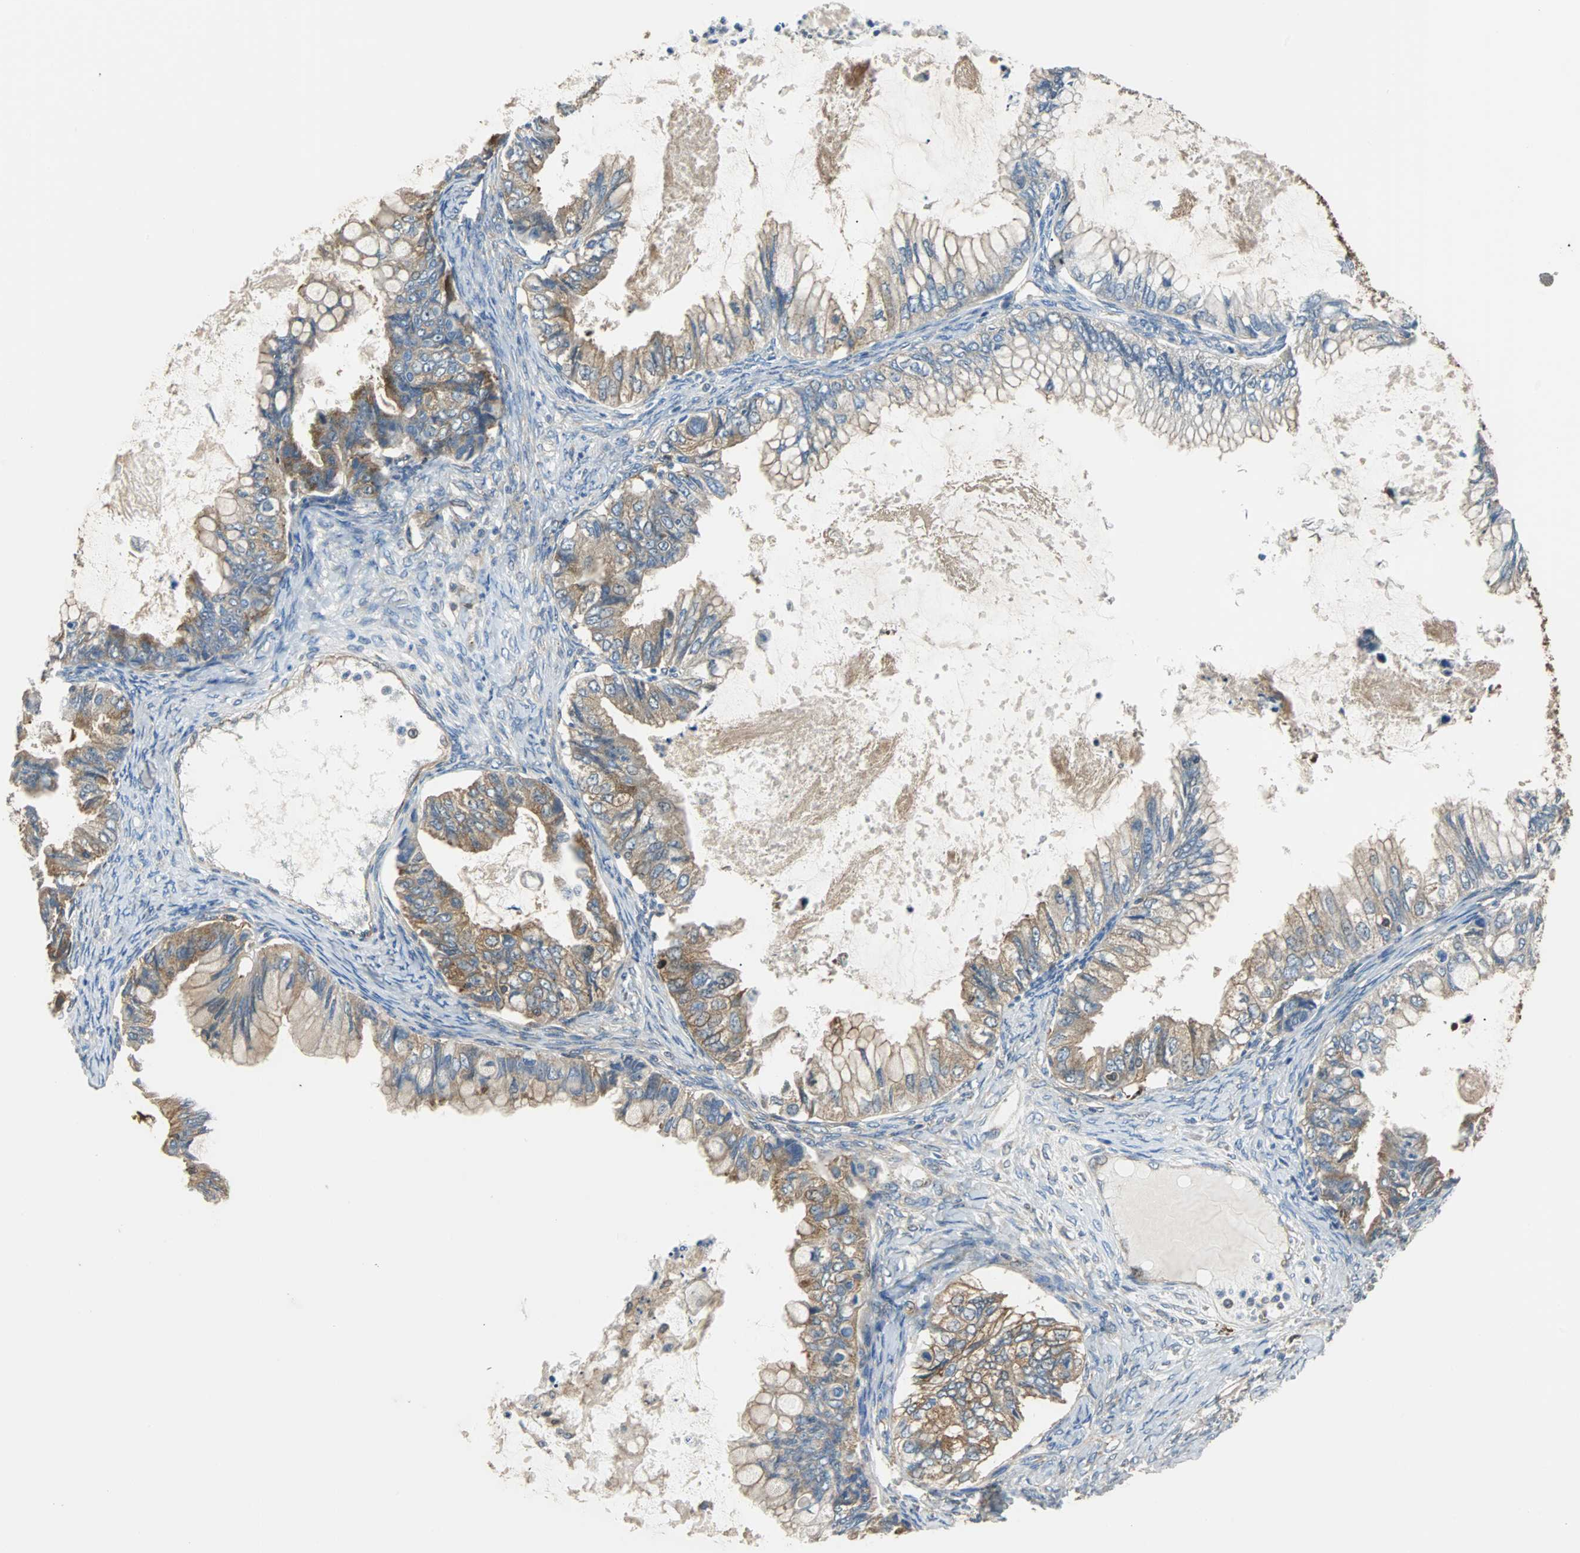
{"staining": {"intensity": "weak", "quantity": ">75%", "location": "cytoplasmic/membranous"}, "tissue": "ovarian cancer", "cell_type": "Tumor cells", "image_type": "cancer", "snomed": [{"axis": "morphology", "description": "Cystadenocarcinoma, mucinous, NOS"}, {"axis": "topography", "description": "Ovary"}], "caption": "High-power microscopy captured an IHC image of mucinous cystadenocarcinoma (ovarian), revealing weak cytoplasmic/membranous expression in about >75% of tumor cells.", "gene": "RELA", "patient": {"sex": "female", "age": 80}}